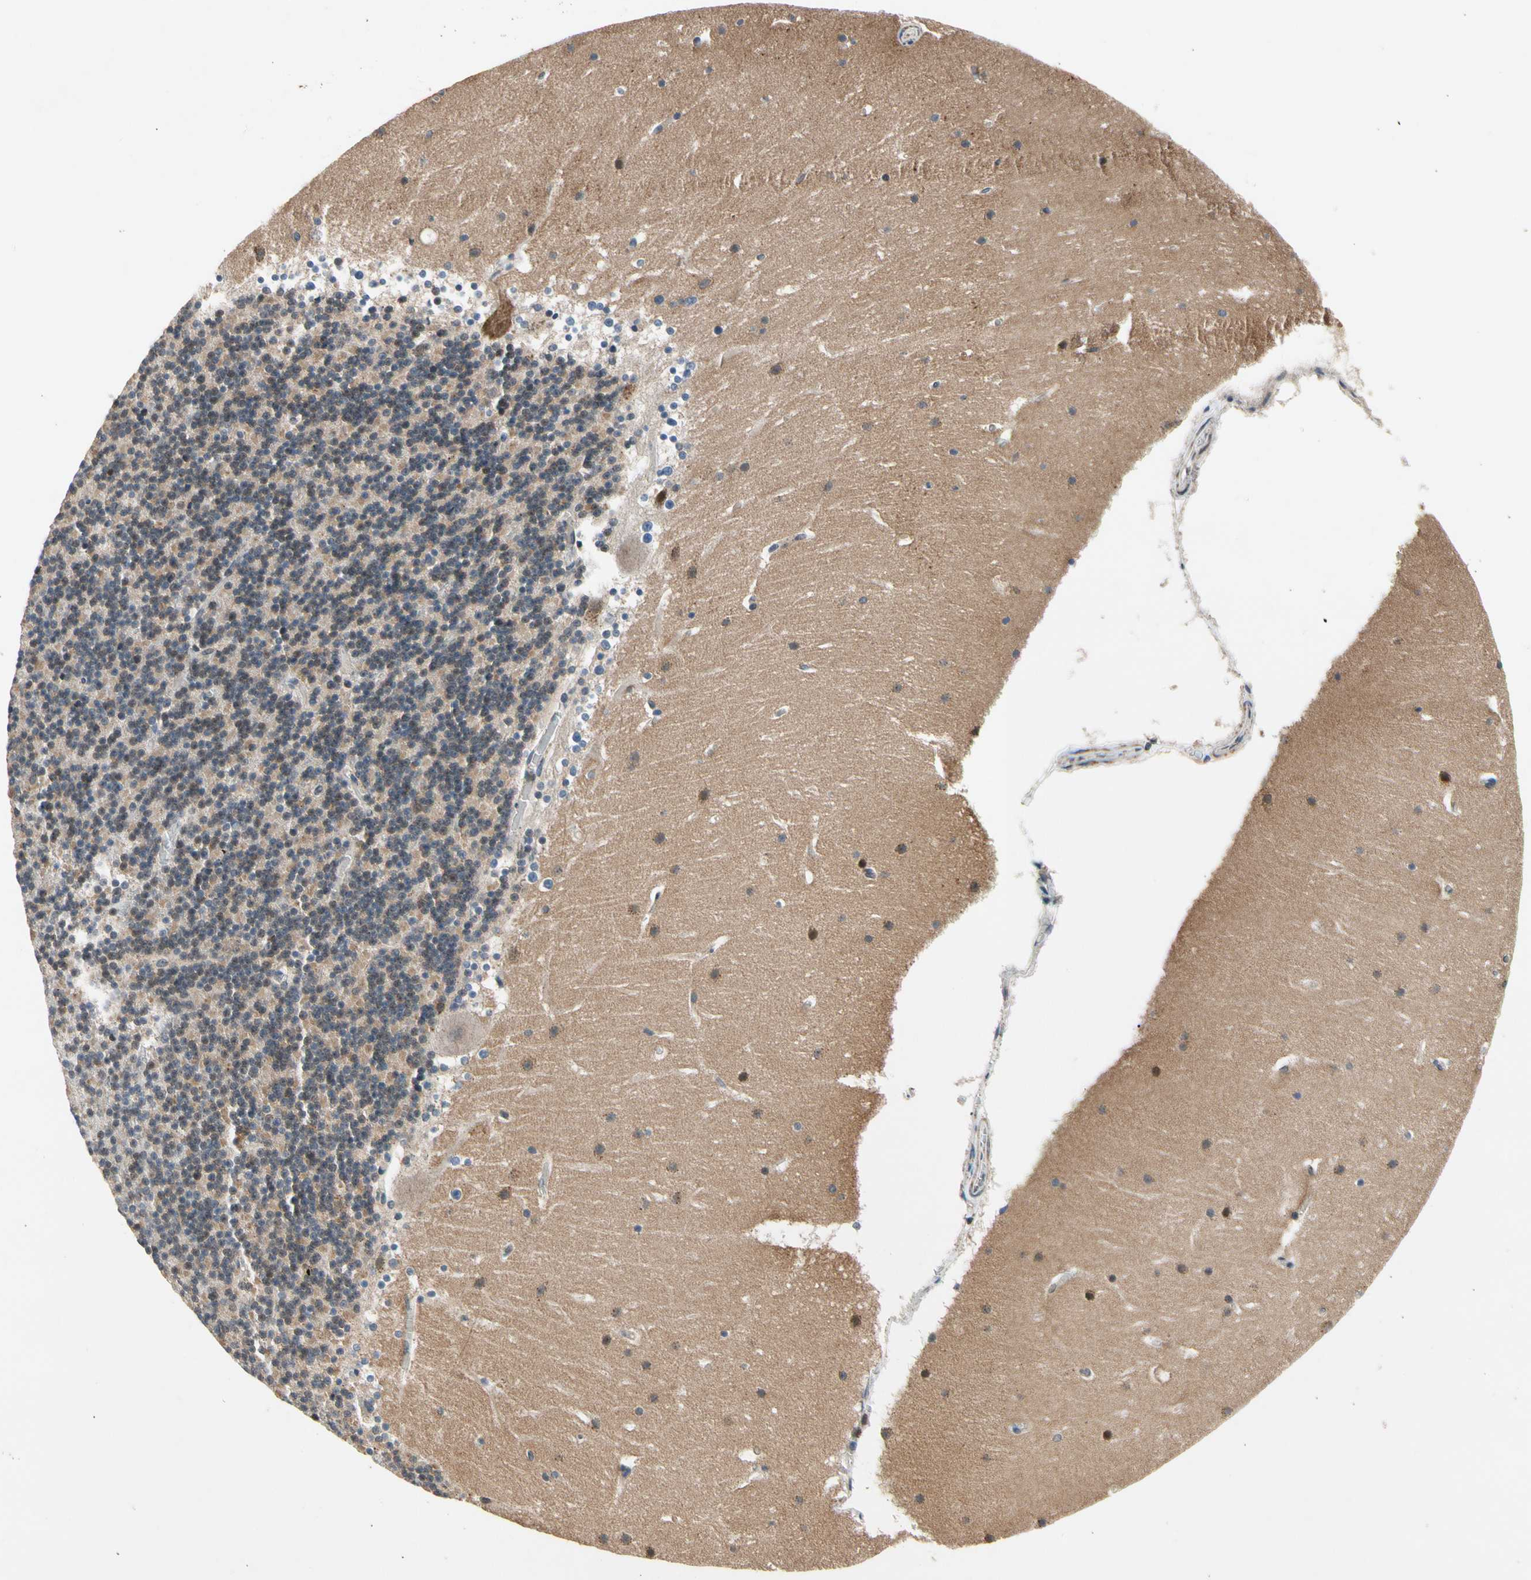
{"staining": {"intensity": "weak", "quantity": "25%-75%", "location": "cytoplasmic/membranous"}, "tissue": "cerebellum", "cell_type": "Cells in granular layer", "image_type": "normal", "snomed": [{"axis": "morphology", "description": "Normal tissue, NOS"}, {"axis": "topography", "description": "Cerebellum"}], "caption": "IHC micrograph of normal human cerebellum stained for a protein (brown), which shows low levels of weak cytoplasmic/membranous staining in approximately 25%-75% of cells in granular layer.", "gene": "KHDC4", "patient": {"sex": "female", "age": 19}}